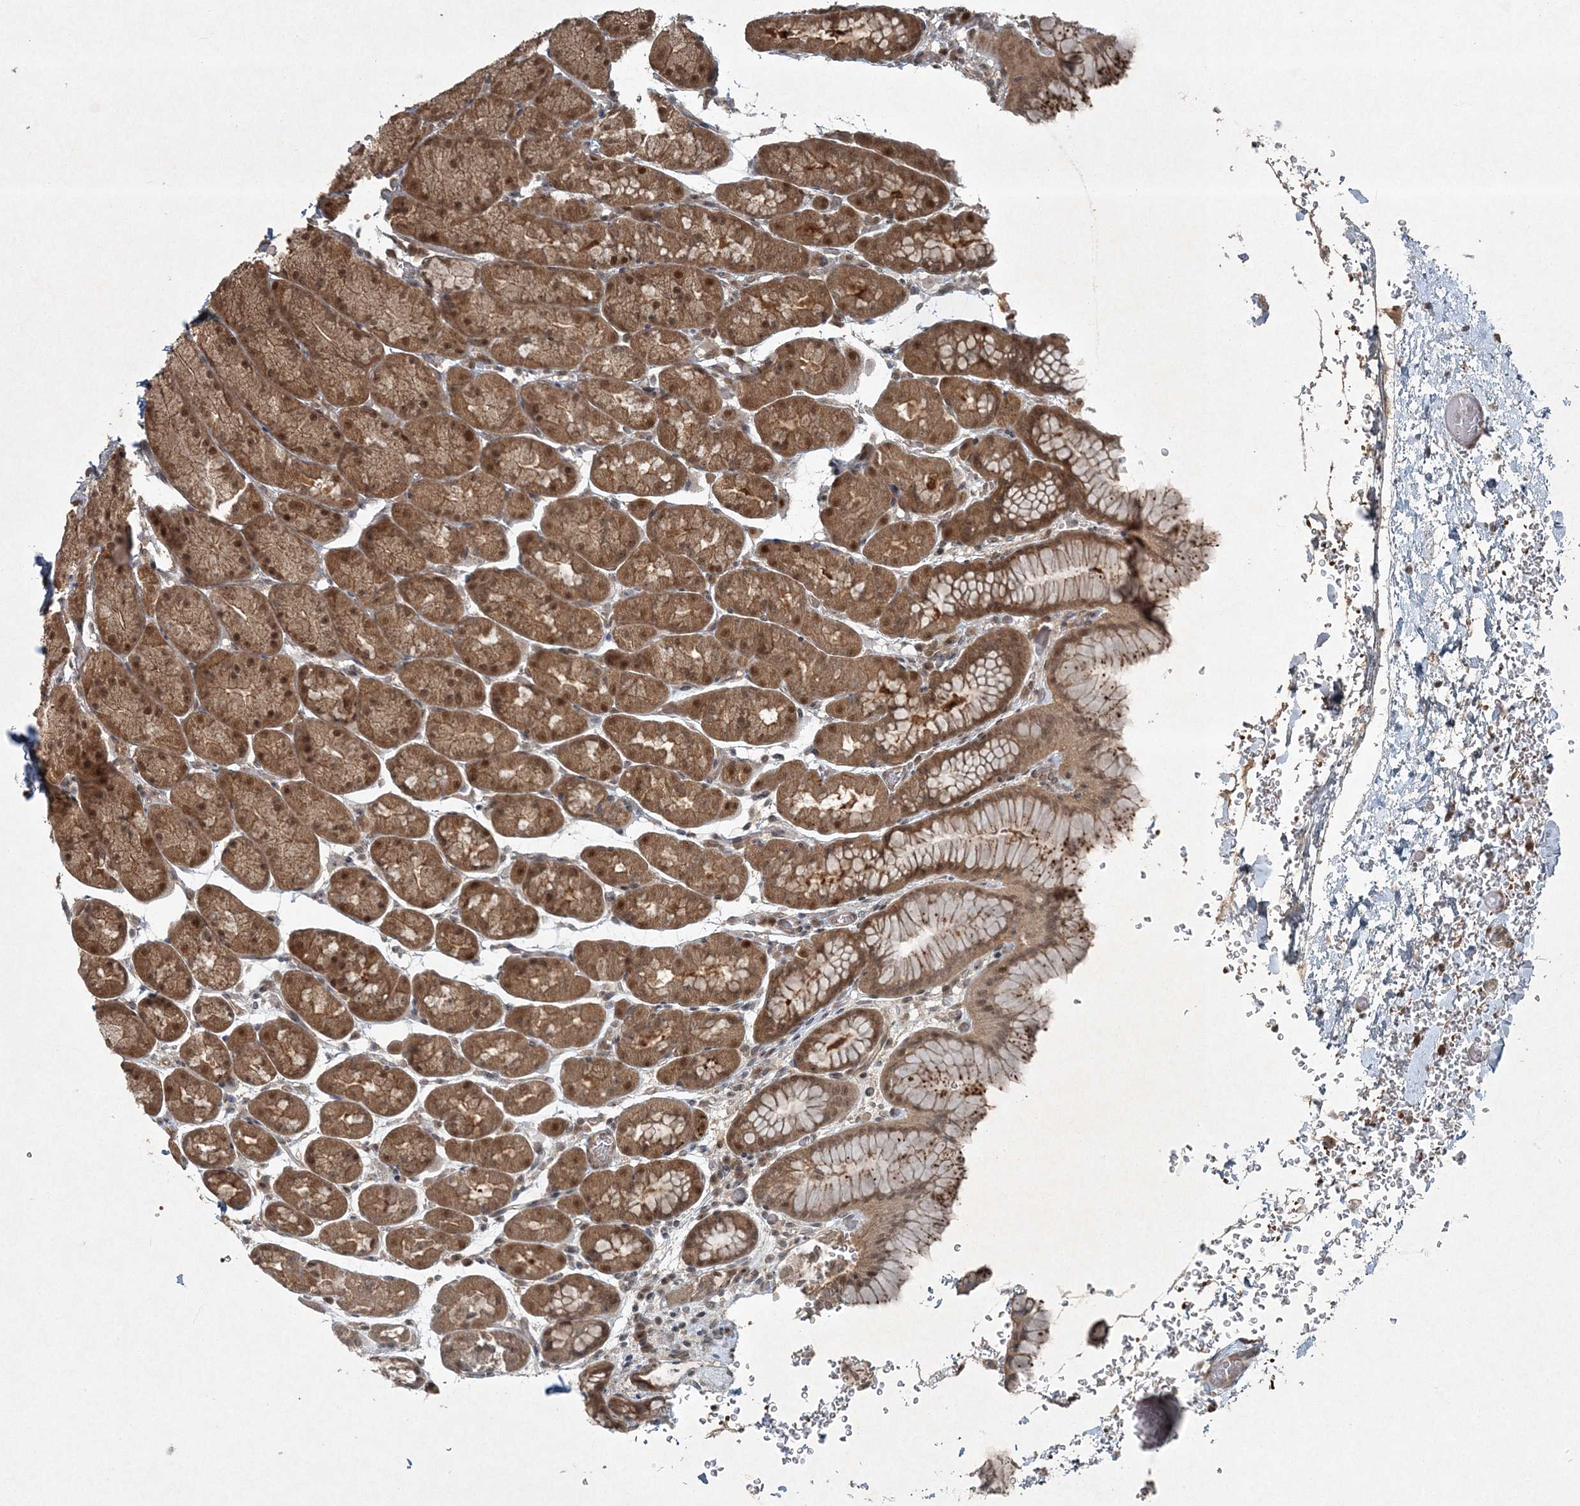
{"staining": {"intensity": "moderate", "quantity": ">75%", "location": "cytoplasmic/membranous,nuclear"}, "tissue": "stomach", "cell_type": "Glandular cells", "image_type": "normal", "snomed": [{"axis": "morphology", "description": "Normal tissue, NOS"}, {"axis": "topography", "description": "Stomach"}], "caption": "High-magnification brightfield microscopy of unremarkable stomach stained with DAB (3,3'-diaminobenzidine) (brown) and counterstained with hematoxylin (blue). glandular cells exhibit moderate cytoplasmic/membranous,nuclear positivity is present in approximately>75% of cells. (DAB (3,3'-diaminobenzidine) = brown stain, brightfield microscopy at high magnification).", "gene": "FBXL17", "patient": {"sex": "male", "age": 42}}